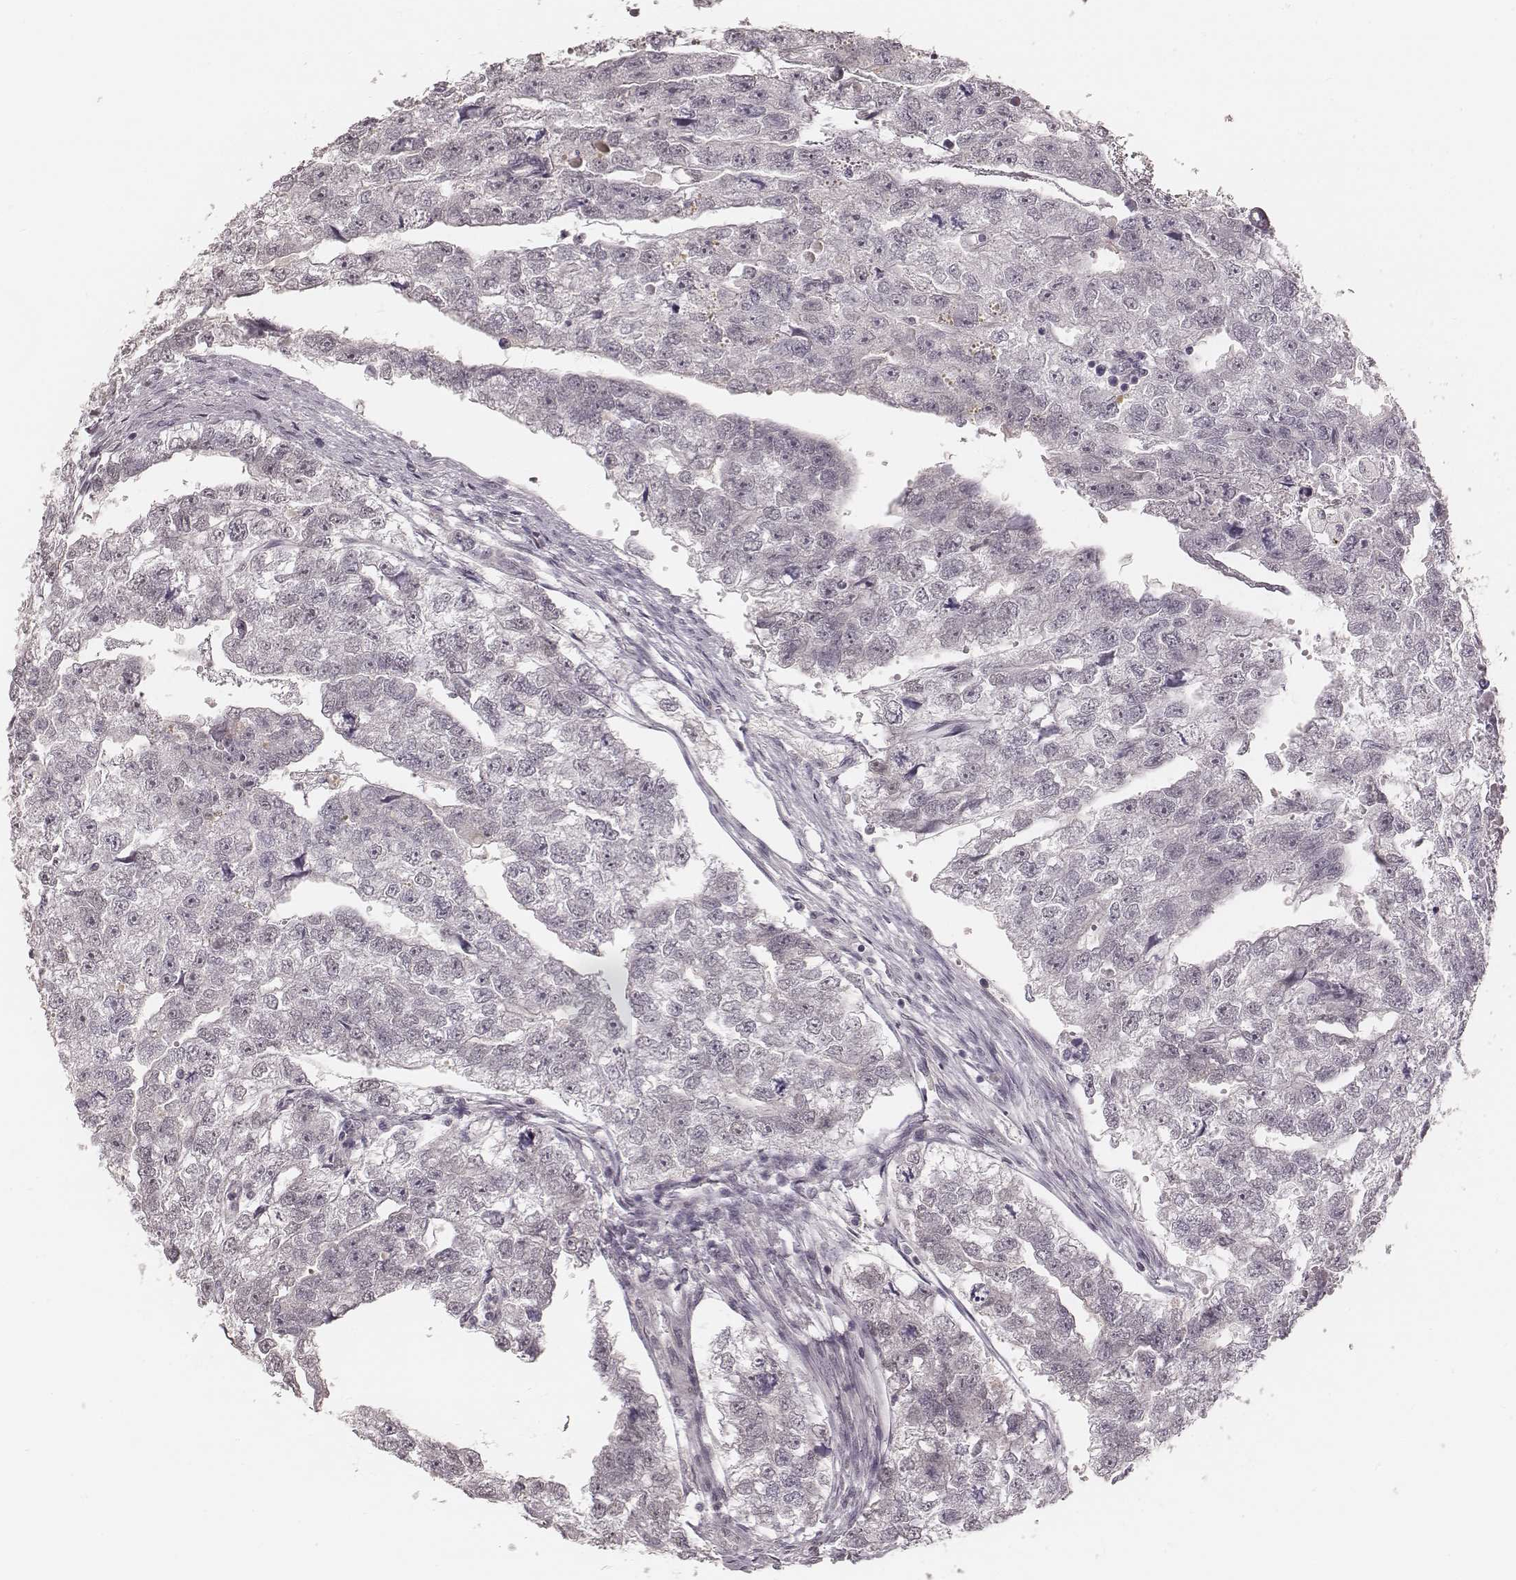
{"staining": {"intensity": "negative", "quantity": "none", "location": "none"}, "tissue": "testis cancer", "cell_type": "Tumor cells", "image_type": "cancer", "snomed": [{"axis": "morphology", "description": "Carcinoma, Embryonal, NOS"}, {"axis": "morphology", "description": "Teratoma, malignant, NOS"}, {"axis": "topography", "description": "Testis"}], "caption": "High magnification brightfield microscopy of testis malignant teratoma stained with DAB (3,3'-diaminobenzidine) (brown) and counterstained with hematoxylin (blue): tumor cells show no significant expression.", "gene": "MSX1", "patient": {"sex": "male", "age": 44}}